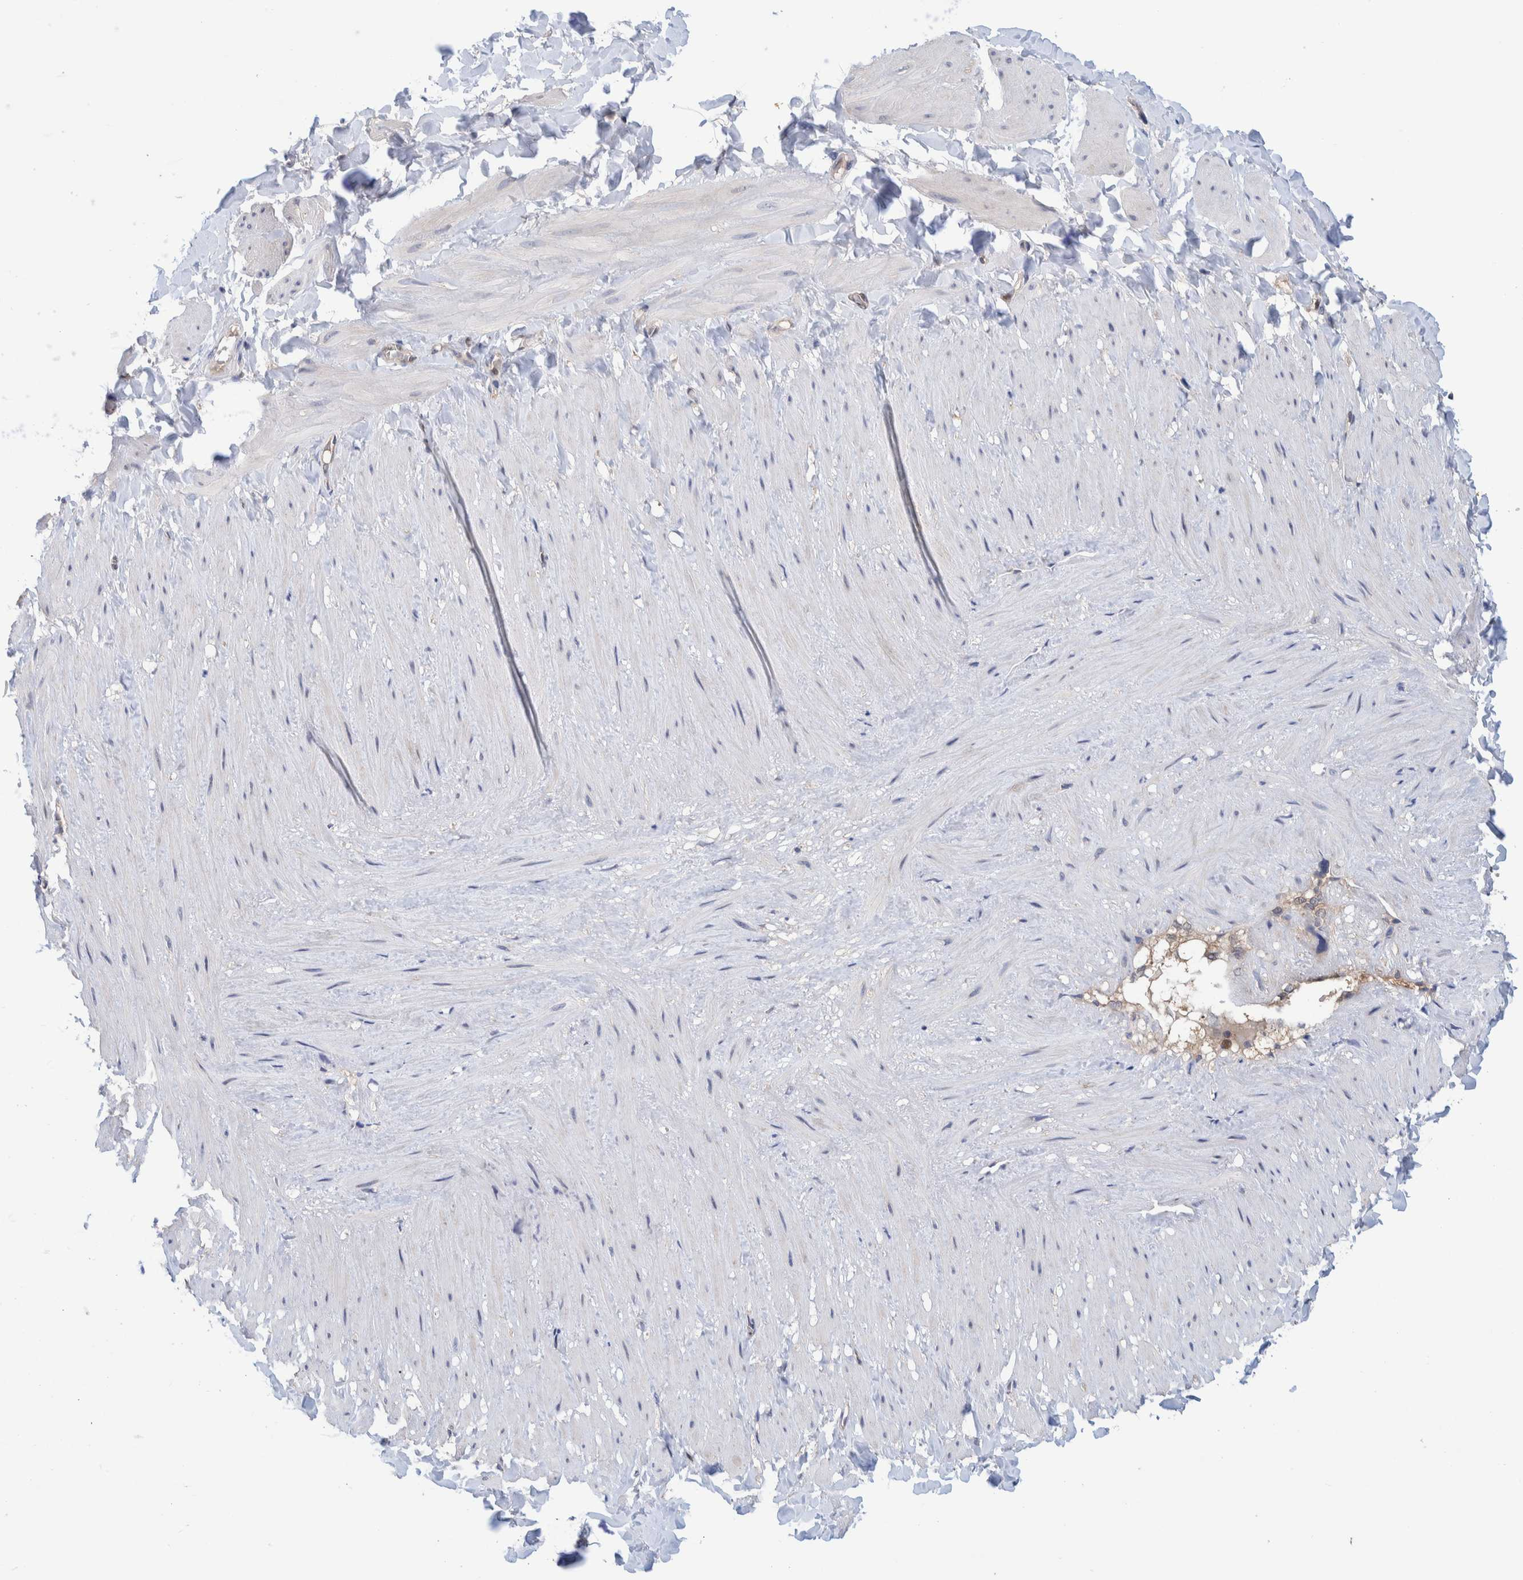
{"staining": {"intensity": "negative", "quantity": "none", "location": "none"}, "tissue": "adipose tissue", "cell_type": "Adipocytes", "image_type": "normal", "snomed": [{"axis": "morphology", "description": "Normal tissue, NOS"}, {"axis": "topography", "description": "Adipose tissue"}, {"axis": "topography", "description": "Vascular tissue"}, {"axis": "topography", "description": "Peripheral nerve tissue"}], "caption": "The histopathology image shows no significant positivity in adipocytes of adipose tissue.", "gene": "PFAS", "patient": {"sex": "male", "age": 25}}